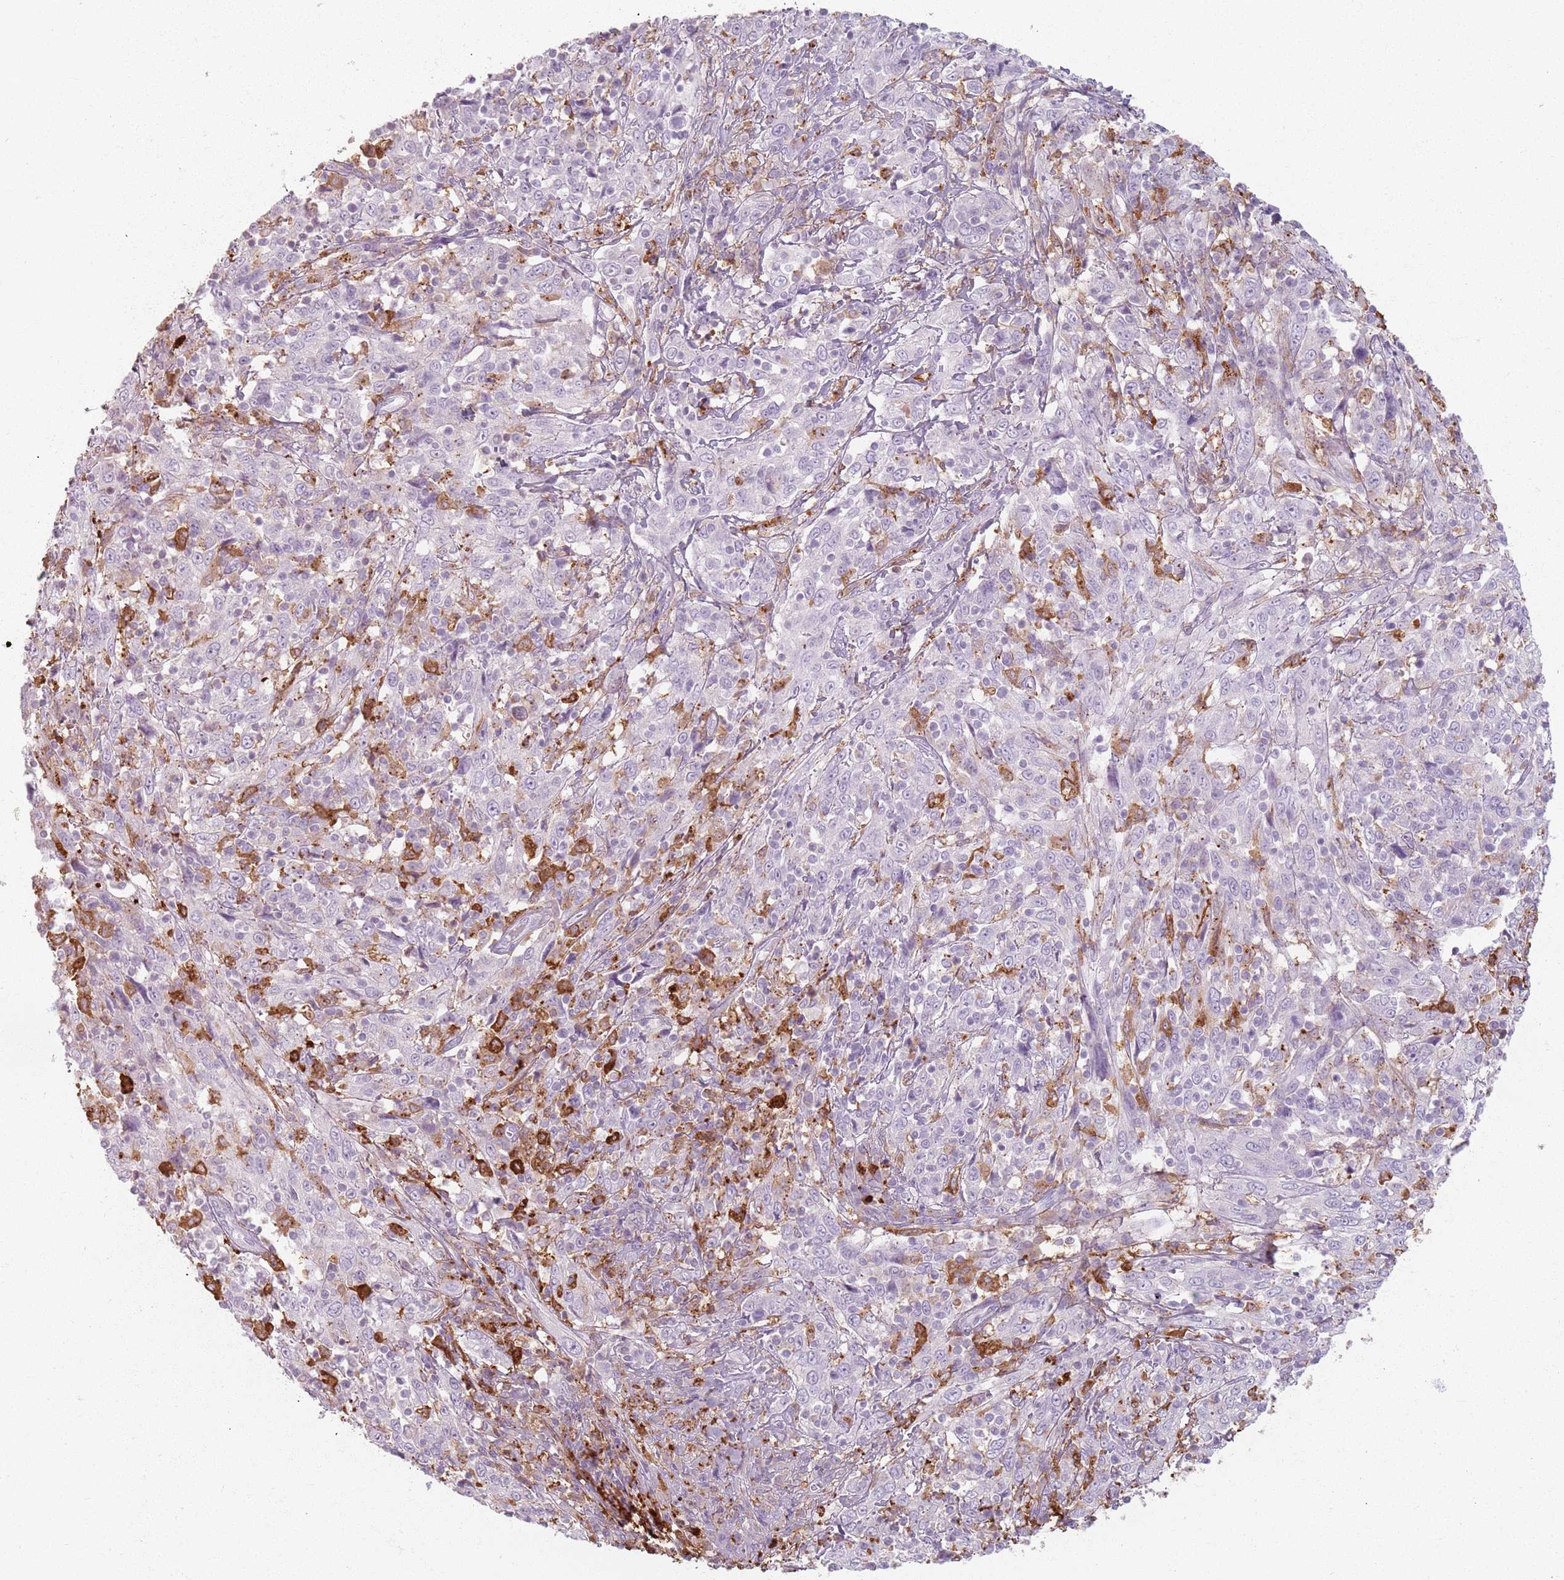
{"staining": {"intensity": "negative", "quantity": "none", "location": "none"}, "tissue": "cervical cancer", "cell_type": "Tumor cells", "image_type": "cancer", "snomed": [{"axis": "morphology", "description": "Squamous cell carcinoma, NOS"}, {"axis": "topography", "description": "Cervix"}], "caption": "IHC image of neoplastic tissue: cervical squamous cell carcinoma stained with DAB (3,3'-diaminobenzidine) displays no significant protein positivity in tumor cells. (Stains: DAB (3,3'-diaminobenzidine) immunohistochemistry with hematoxylin counter stain, Microscopy: brightfield microscopy at high magnification).", "gene": "GDPGP1", "patient": {"sex": "female", "age": 46}}